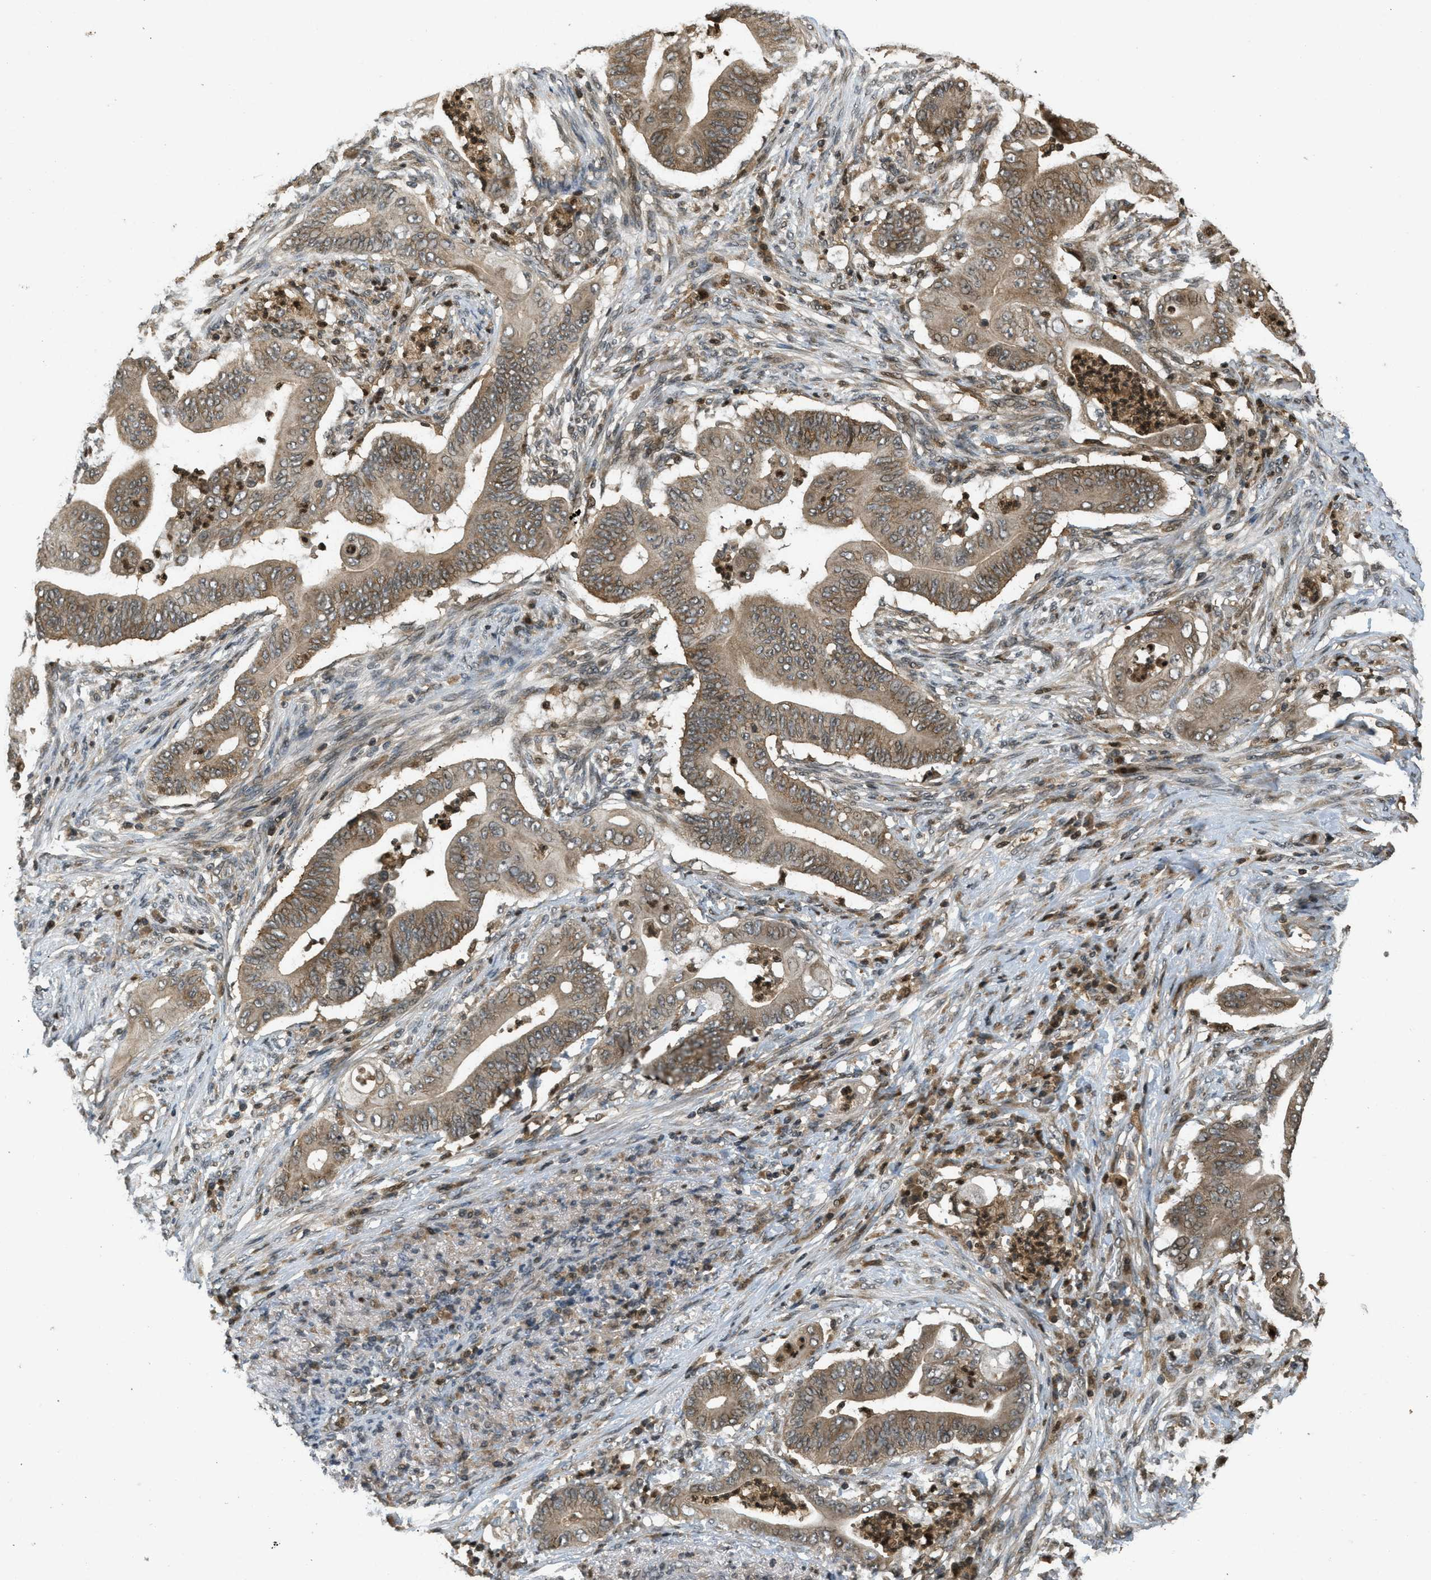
{"staining": {"intensity": "moderate", "quantity": ">75%", "location": "cytoplasmic/membranous"}, "tissue": "stomach cancer", "cell_type": "Tumor cells", "image_type": "cancer", "snomed": [{"axis": "morphology", "description": "Adenocarcinoma, NOS"}, {"axis": "topography", "description": "Stomach"}], "caption": "Immunohistochemistry (DAB) staining of adenocarcinoma (stomach) demonstrates moderate cytoplasmic/membranous protein expression in about >75% of tumor cells.", "gene": "ATG7", "patient": {"sex": "female", "age": 73}}